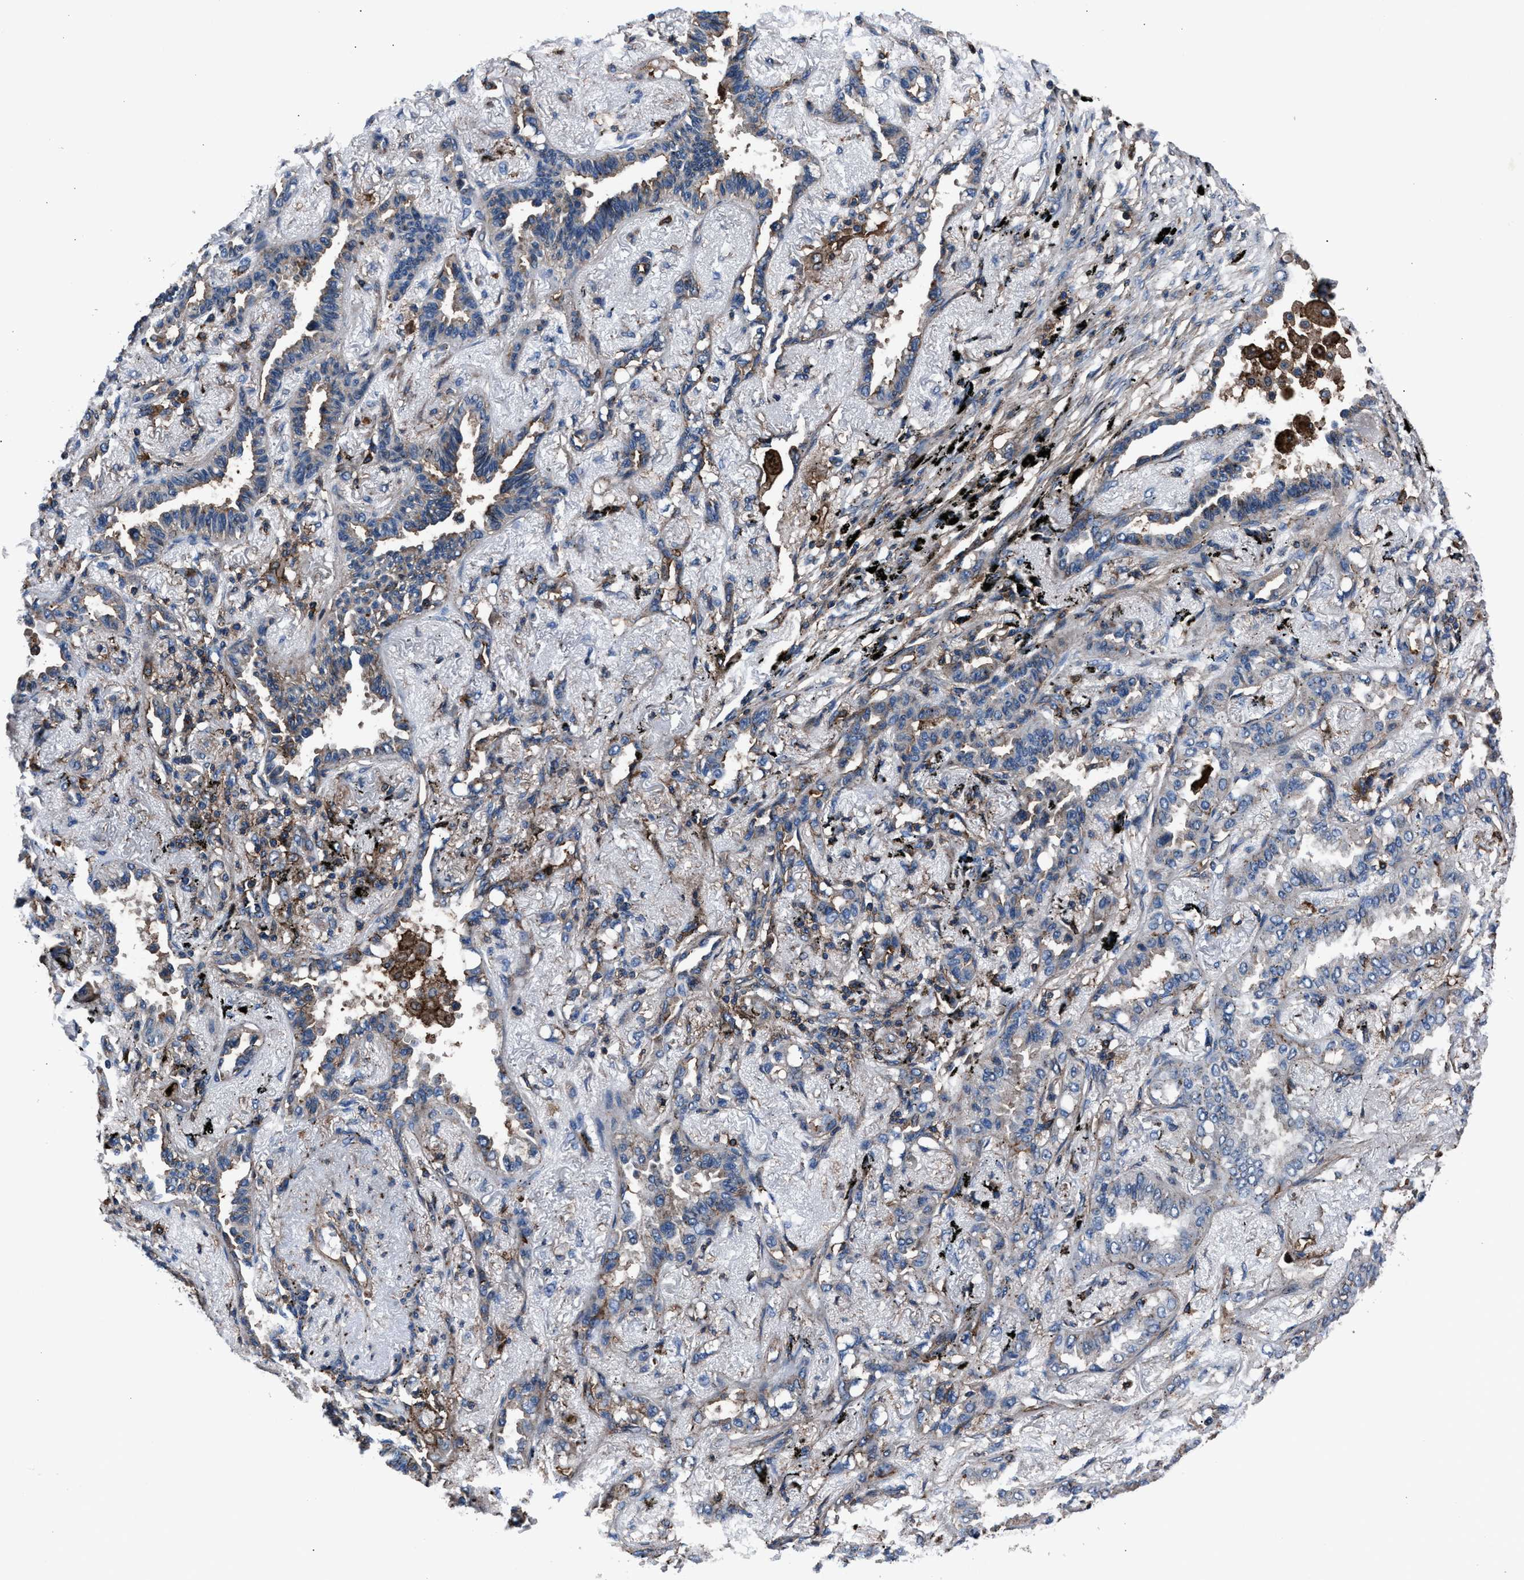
{"staining": {"intensity": "weak", "quantity": "<25%", "location": "cytoplasmic/membranous"}, "tissue": "lung cancer", "cell_type": "Tumor cells", "image_type": "cancer", "snomed": [{"axis": "morphology", "description": "Adenocarcinoma, NOS"}, {"axis": "topography", "description": "Lung"}], "caption": "Immunohistochemical staining of human lung adenocarcinoma displays no significant staining in tumor cells.", "gene": "MFSD11", "patient": {"sex": "male", "age": 59}}